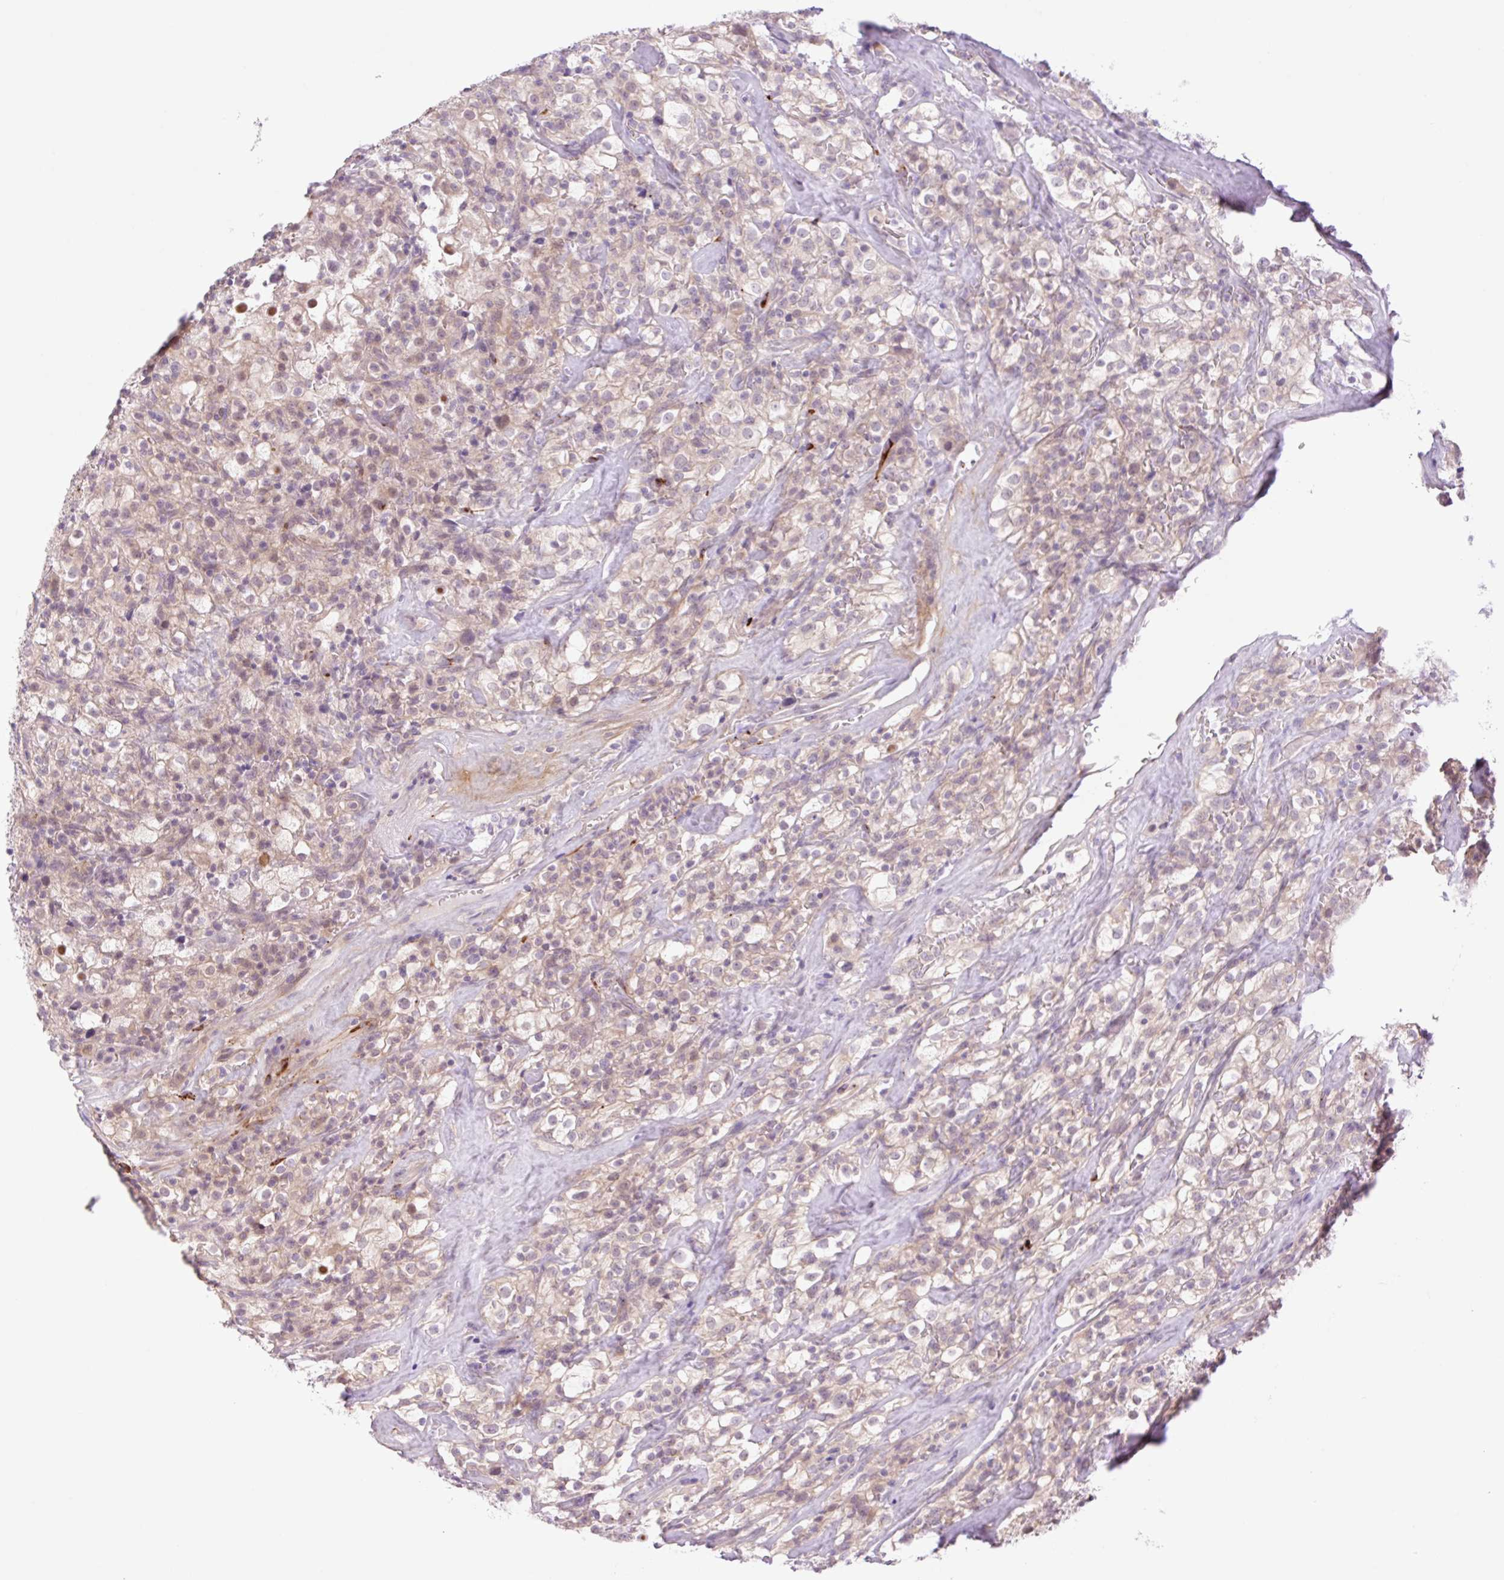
{"staining": {"intensity": "weak", "quantity": "<25%", "location": "cytoplasmic/membranous"}, "tissue": "renal cancer", "cell_type": "Tumor cells", "image_type": "cancer", "snomed": [{"axis": "morphology", "description": "Adenocarcinoma, NOS"}, {"axis": "topography", "description": "Kidney"}], "caption": "The IHC photomicrograph has no significant positivity in tumor cells of renal cancer tissue. (DAB immunohistochemistry, high magnification).", "gene": "COL5A1", "patient": {"sex": "female", "age": 74}}